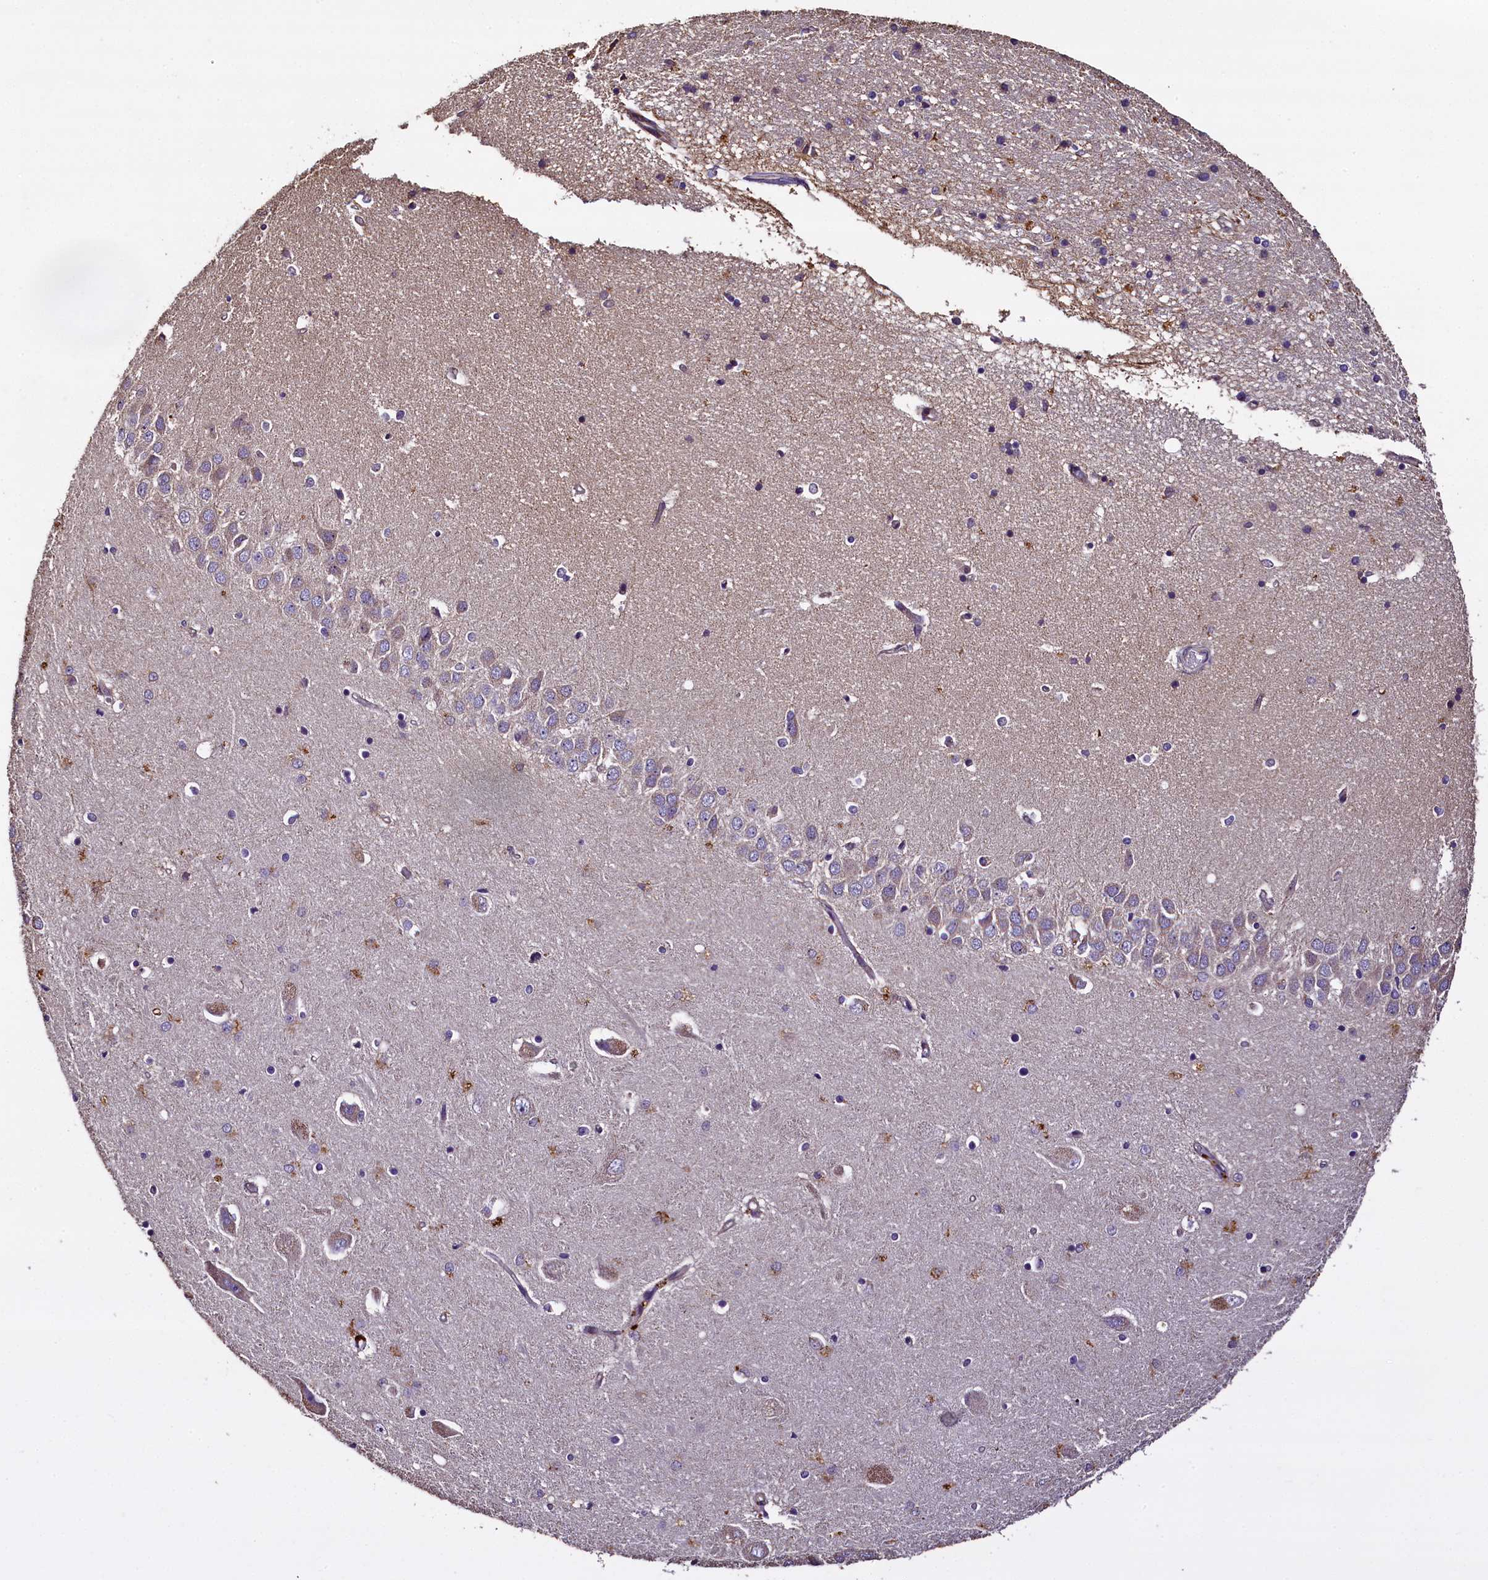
{"staining": {"intensity": "negative", "quantity": "none", "location": "none"}, "tissue": "hippocampus", "cell_type": "Glial cells", "image_type": "normal", "snomed": [{"axis": "morphology", "description": "Normal tissue, NOS"}, {"axis": "topography", "description": "Hippocampus"}], "caption": "Immunohistochemistry (IHC) histopathology image of benign hippocampus: hippocampus stained with DAB demonstrates no significant protein positivity in glial cells.", "gene": "COQ9", "patient": {"sex": "male", "age": 45}}